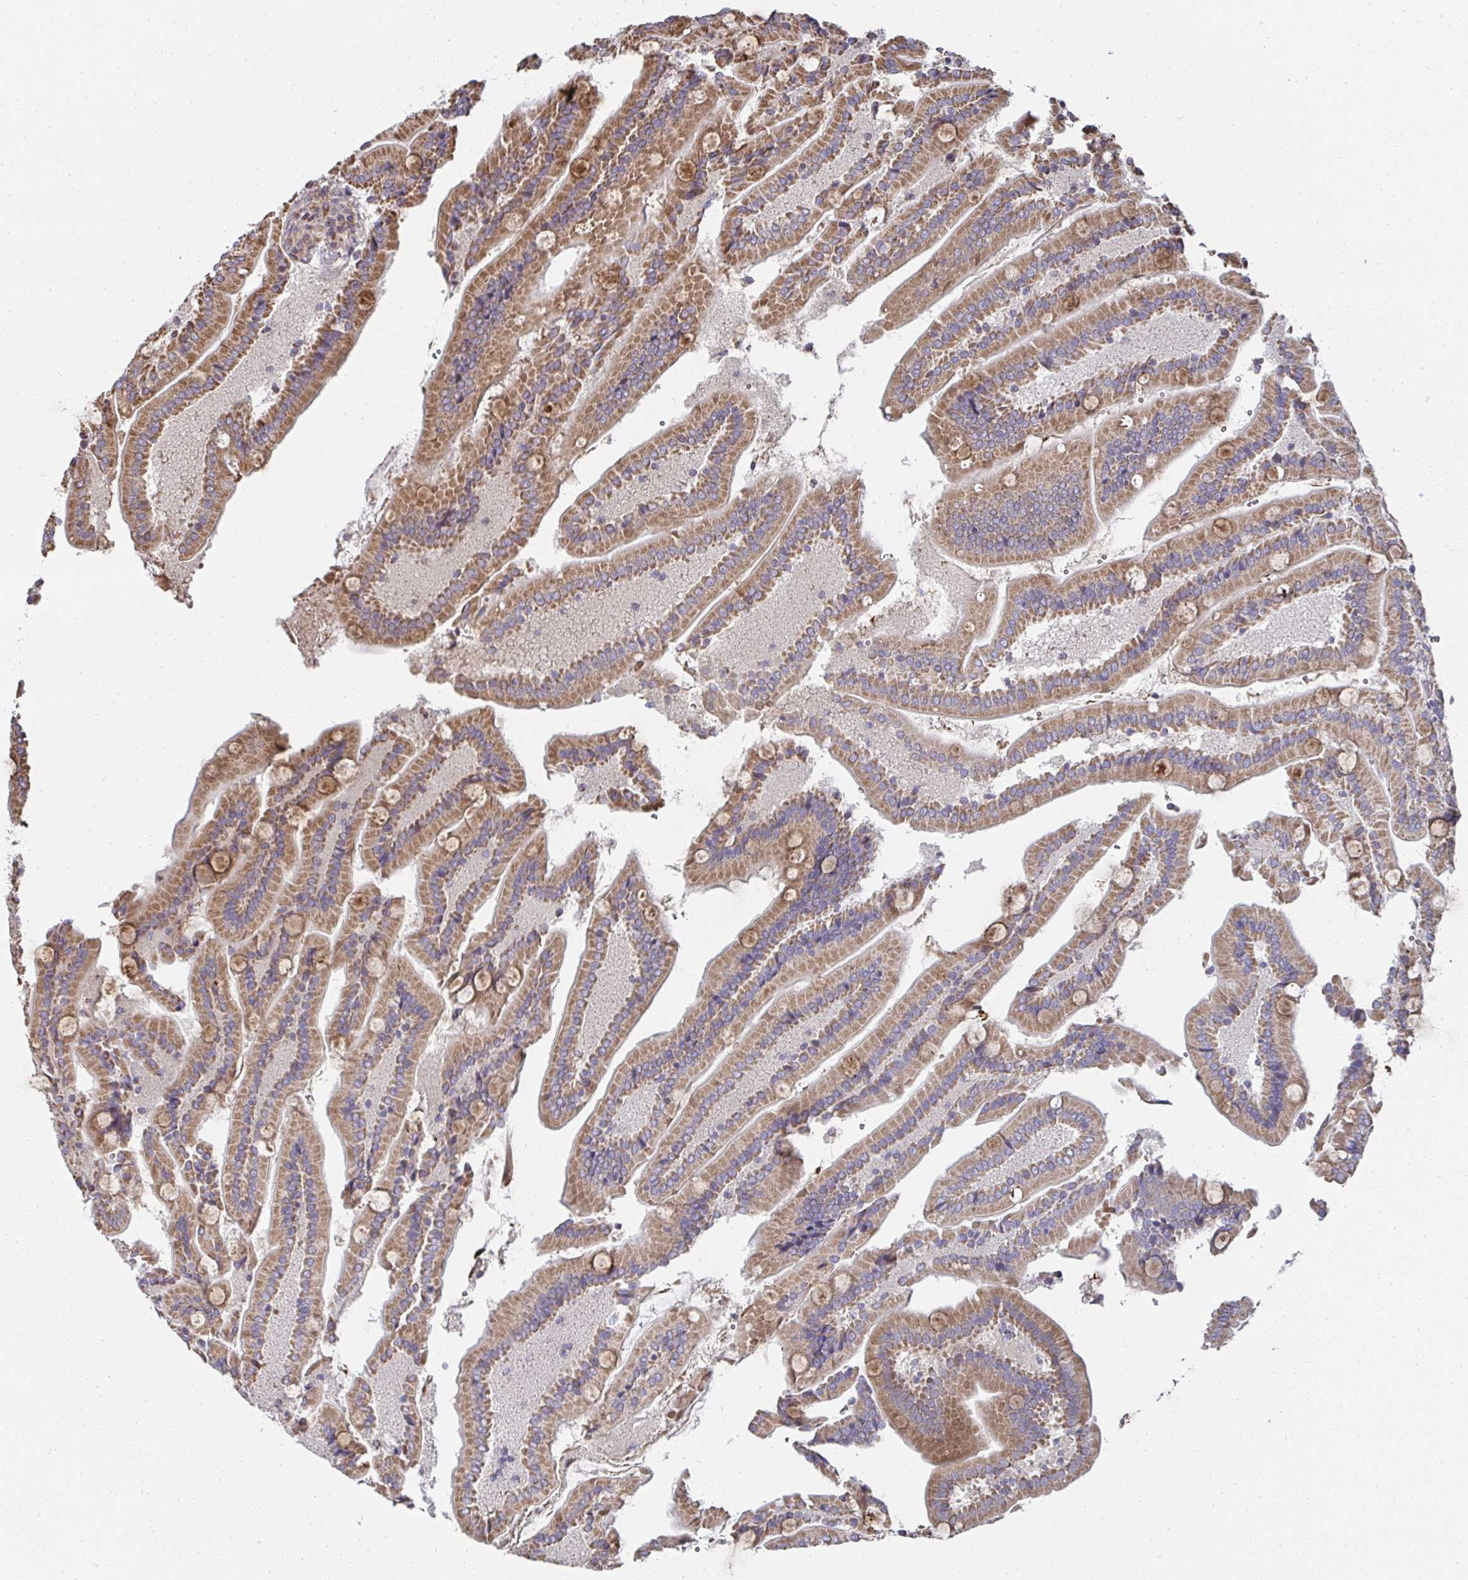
{"staining": {"intensity": "moderate", "quantity": ">75%", "location": "cytoplasmic/membranous"}, "tissue": "duodenum", "cell_type": "Glandular cells", "image_type": "normal", "snomed": [{"axis": "morphology", "description": "Normal tissue, NOS"}, {"axis": "topography", "description": "Duodenum"}], "caption": "Glandular cells display medium levels of moderate cytoplasmic/membranous expression in about >75% of cells in benign human duodenum.", "gene": "AGTPBP1", "patient": {"sex": "female", "age": 62}}